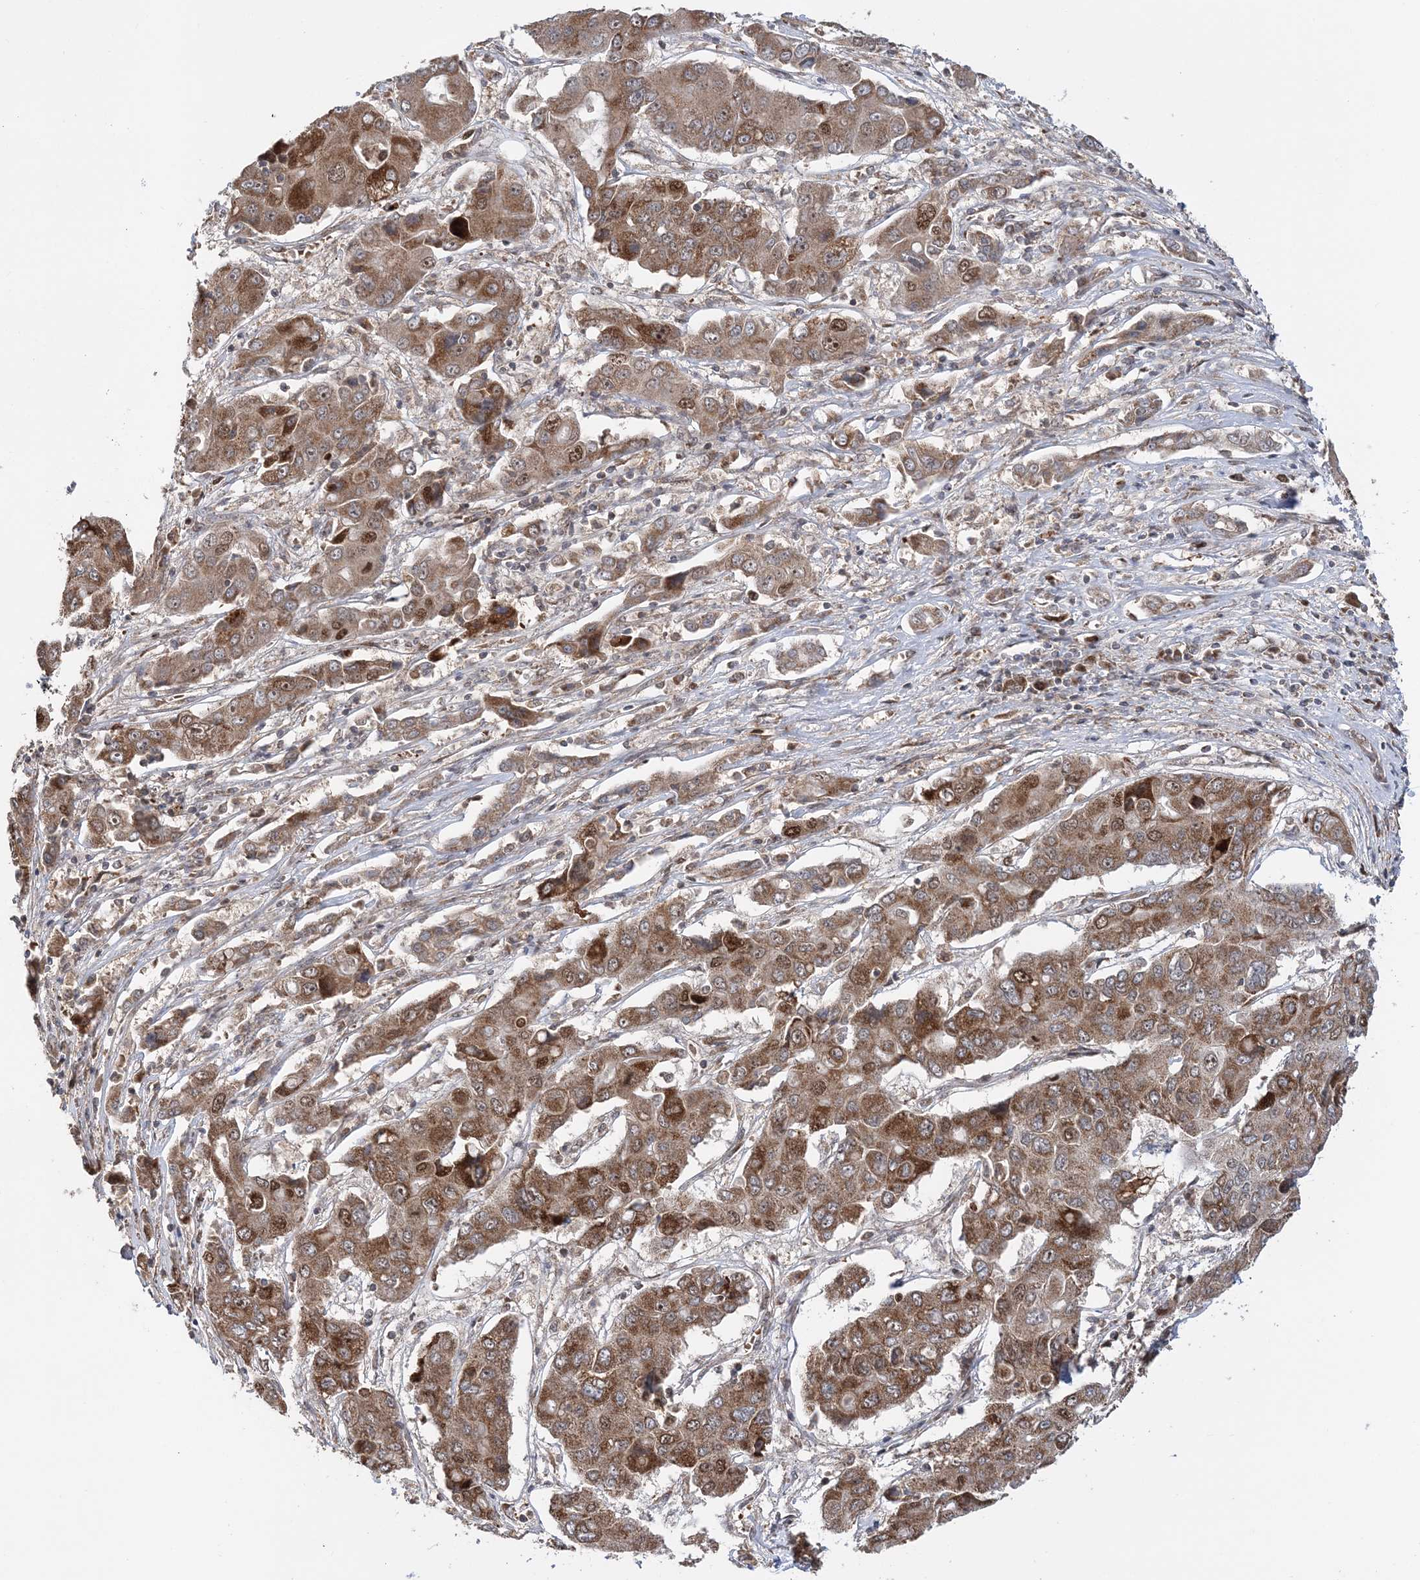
{"staining": {"intensity": "moderate", "quantity": ">75%", "location": "cytoplasmic/membranous,nuclear"}, "tissue": "liver cancer", "cell_type": "Tumor cells", "image_type": "cancer", "snomed": [{"axis": "morphology", "description": "Cholangiocarcinoma"}, {"axis": "topography", "description": "Liver"}], "caption": "This is an image of immunohistochemistry (IHC) staining of cholangiocarcinoma (liver), which shows moderate positivity in the cytoplasmic/membranous and nuclear of tumor cells.", "gene": "KIF4A", "patient": {"sex": "male", "age": 67}}